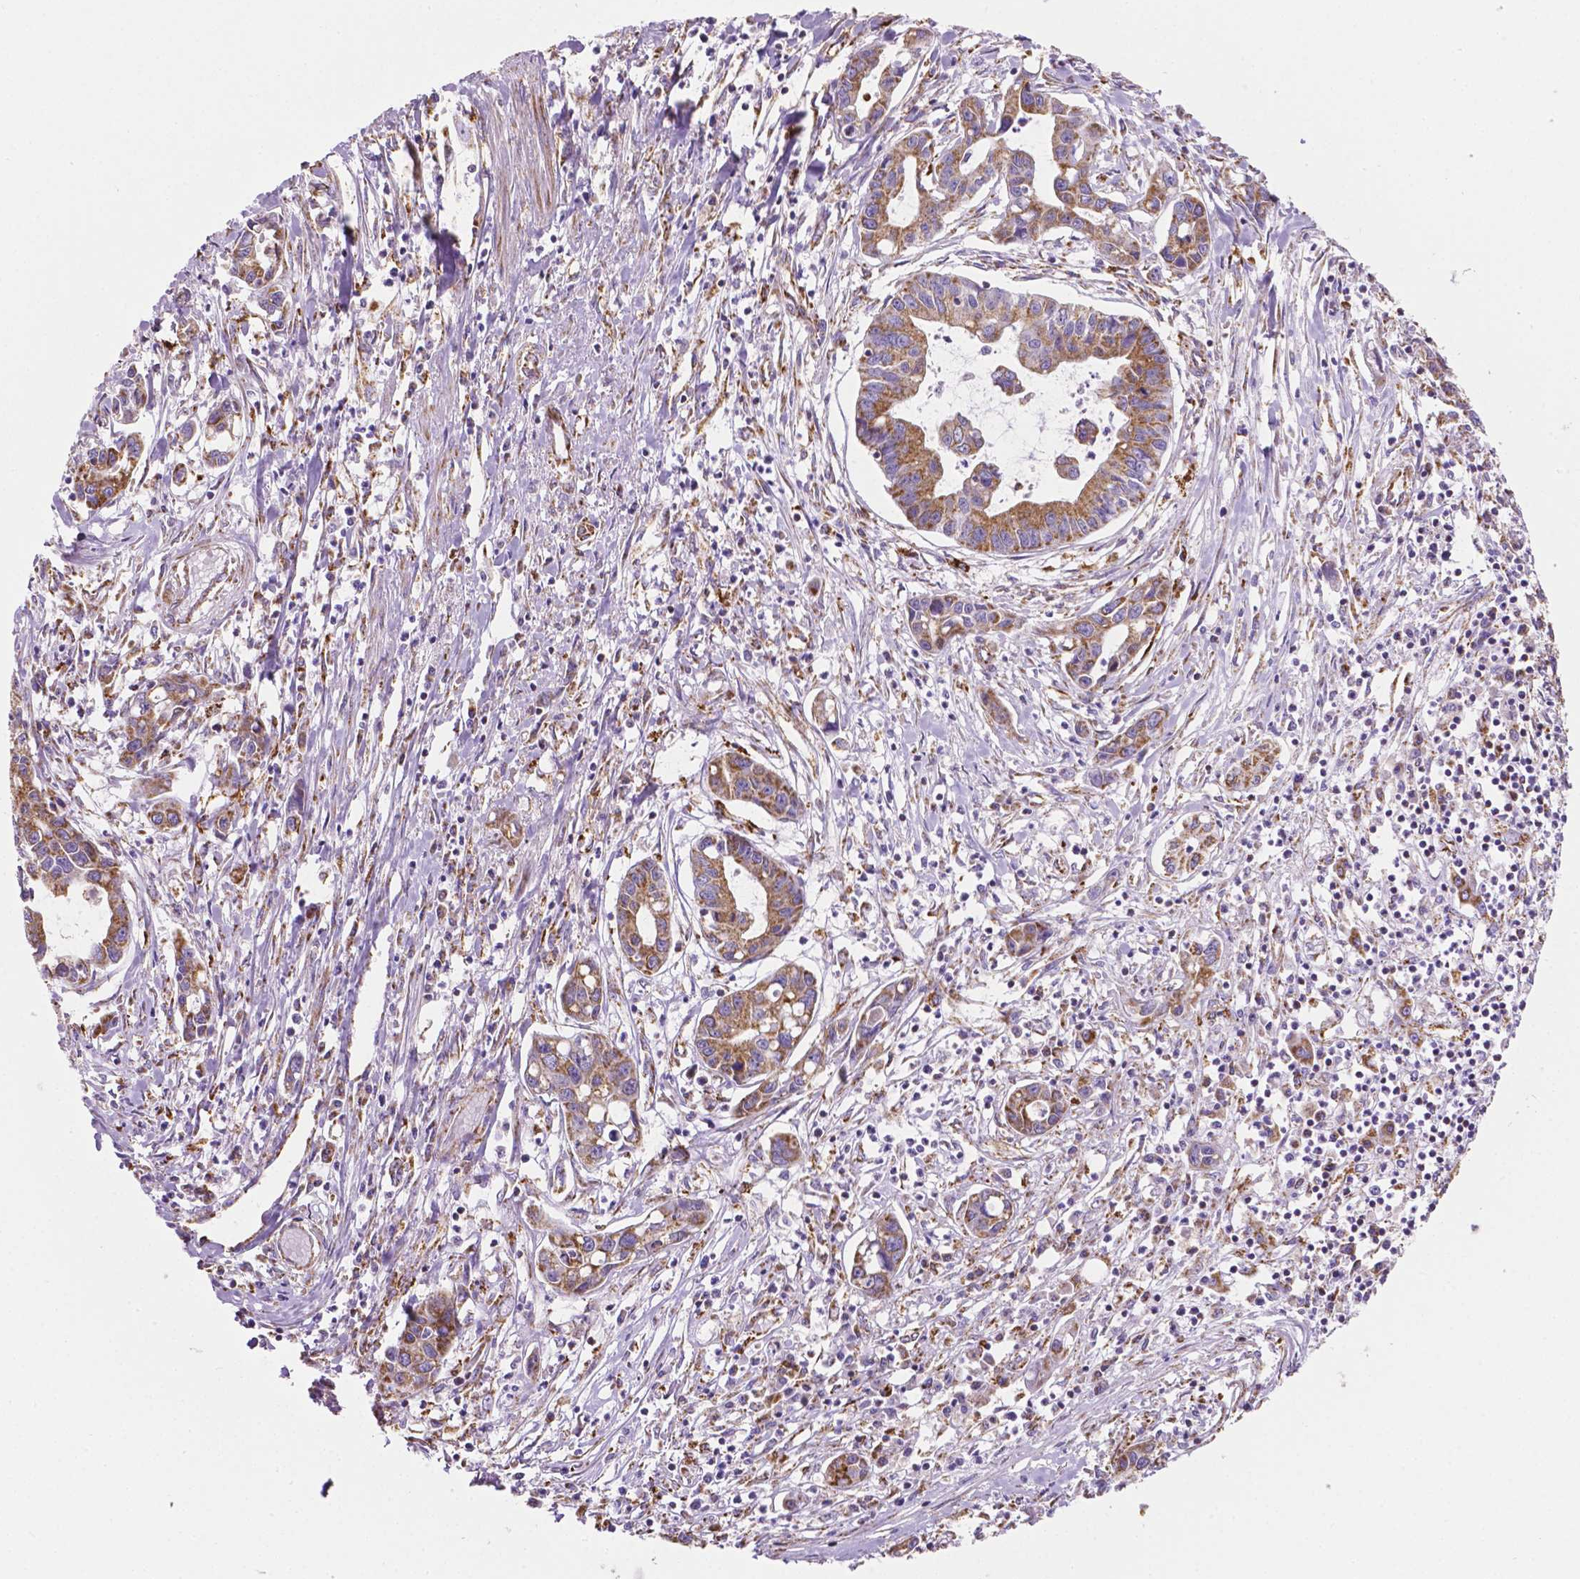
{"staining": {"intensity": "moderate", "quantity": ">75%", "location": "cytoplasmic/membranous"}, "tissue": "liver cancer", "cell_type": "Tumor cells", "image_type": "cancer", "snomed": [{"axis": "morphology", "description": "Cholangiocarcinoma"}, {"axis": "topography", "description": "Liver"}], "caption": "There is medium levels of moderate cytoplasmic/membranous positivity in tumor cells of liver cancer, as demonstrated by immunohistochemical staining (brown color).", "gene": "RMDN3", "patient": {"sex": "male", "age": 58}}